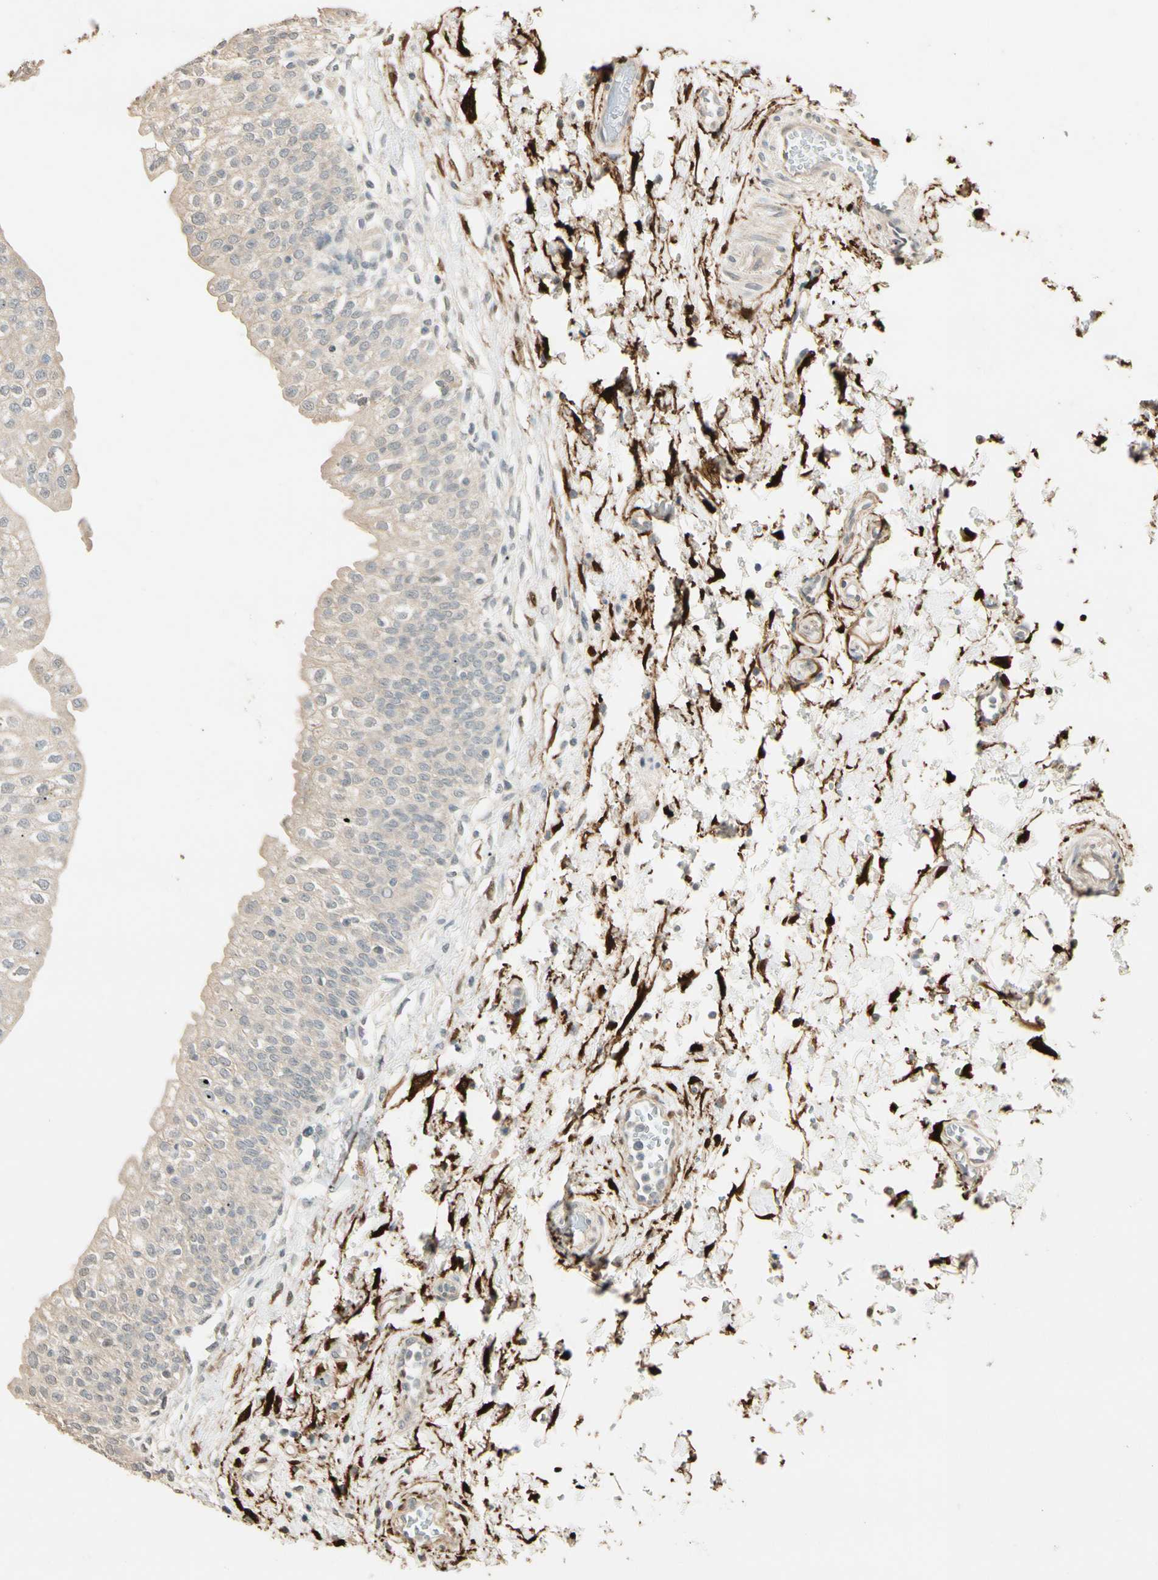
{"staining": {"intensity": "negative", "quantity": "none", "location": "none"}, "tissue": "urinary bladder", "cell_type": "Urothelial cells", "image_type": "normal", "snomed": [{"axis": "morphology", "description": "Normal tissue, NOS"}, {"axis": "topography", "description": "Urinary bladder"}], "caption": "Immunohistochemistry micrograph of normal urinary bladder: human urinary bladder stained with DAB exhibits no significant protein expression in urothelial cells.", "gene": "GNE", "patient": {"sex": "male", "age": 55}}